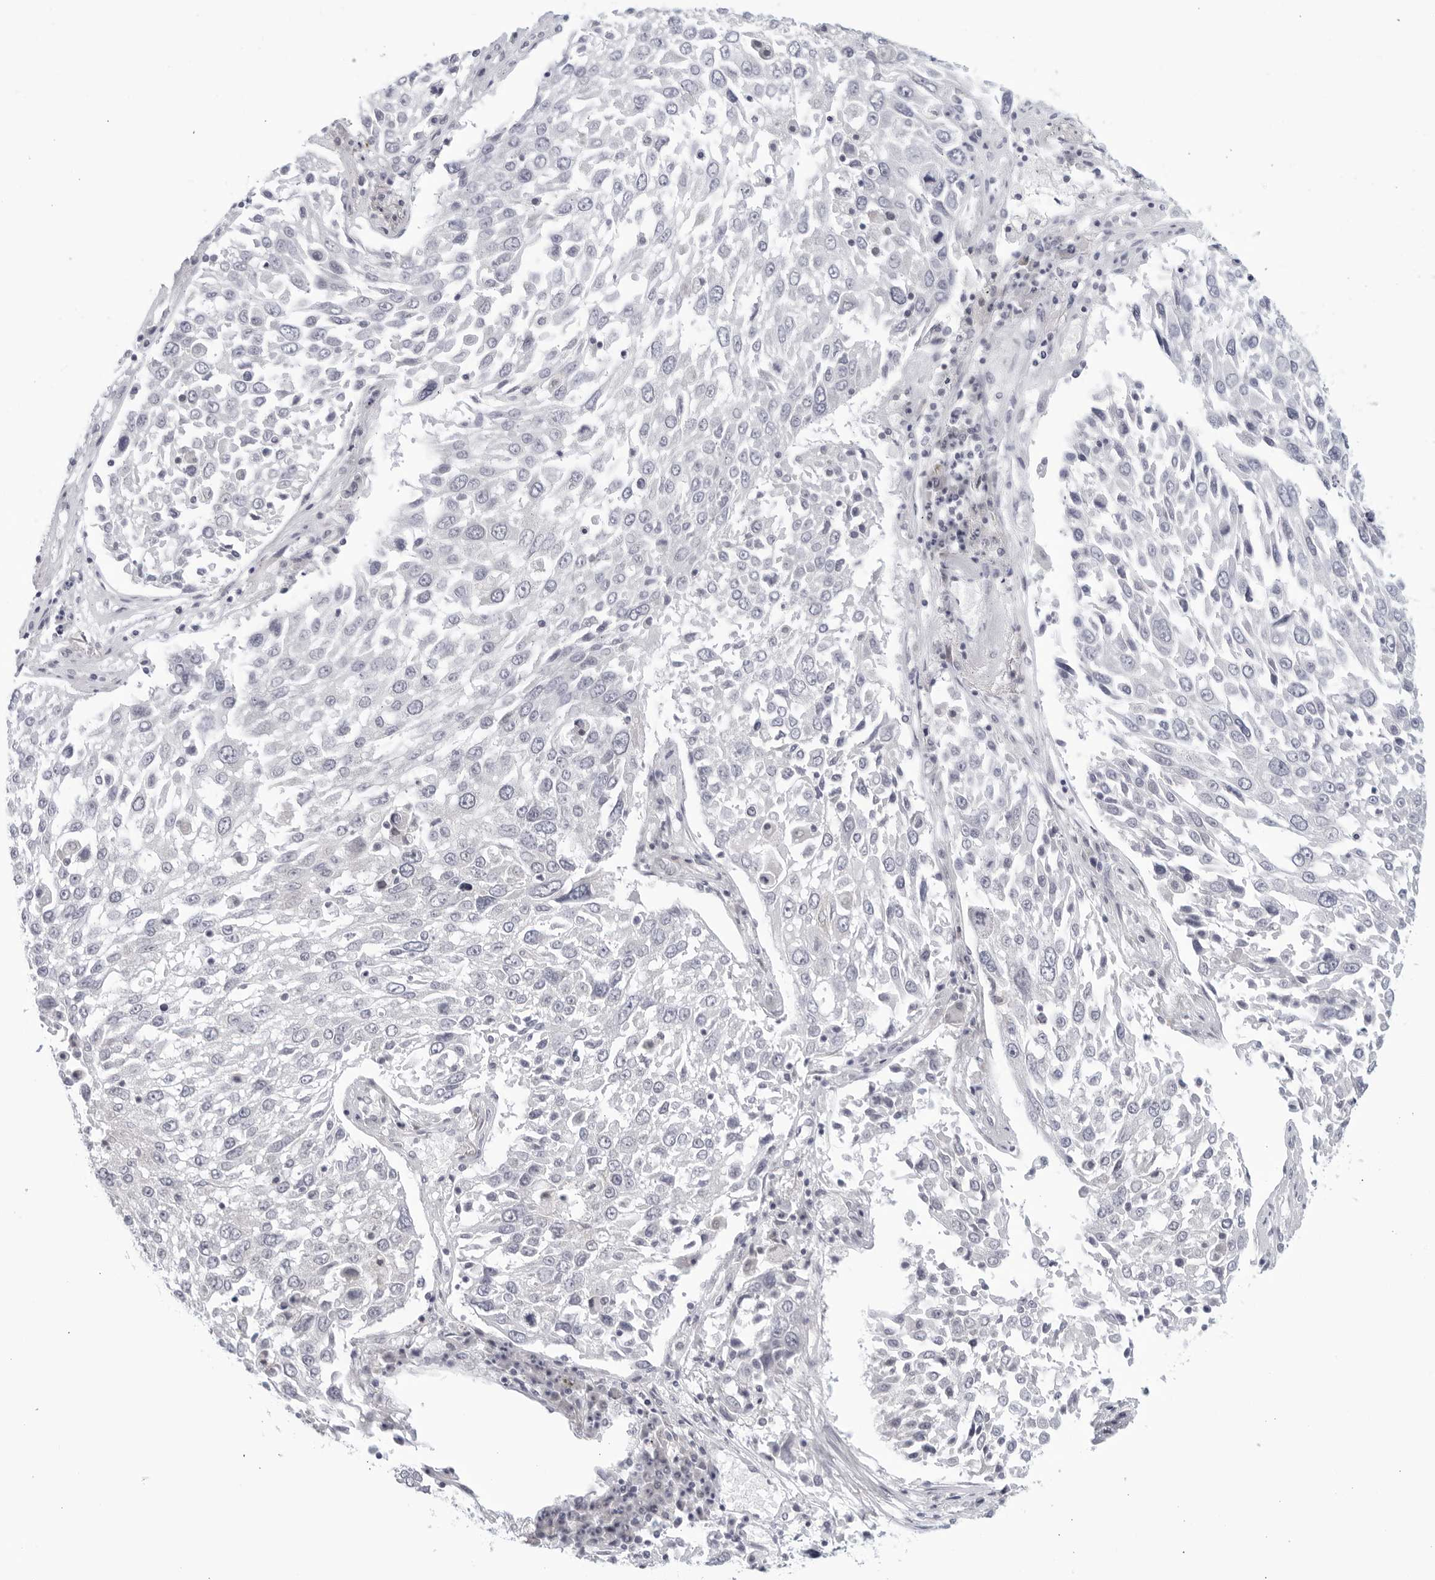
{"staining": {"intensity": "negative", "quantity": "none", "location": "none"}, "tissue": "lung cancer", "cell_type": "Tumor cells", "image_type": "cancer", "snomed": [{"axis": "morphology", "description": "Squamous cell carcinoma, NOS"}, {"axis": "topography", "description": "Lung"}], "caption": "This is an immunohistochemistry photomicrograph of squamous cell carcinoma (lung). There is no staining in tumor cells.", "gene": "WDTC1", "patient": {"sex": "male", "age": 65}}